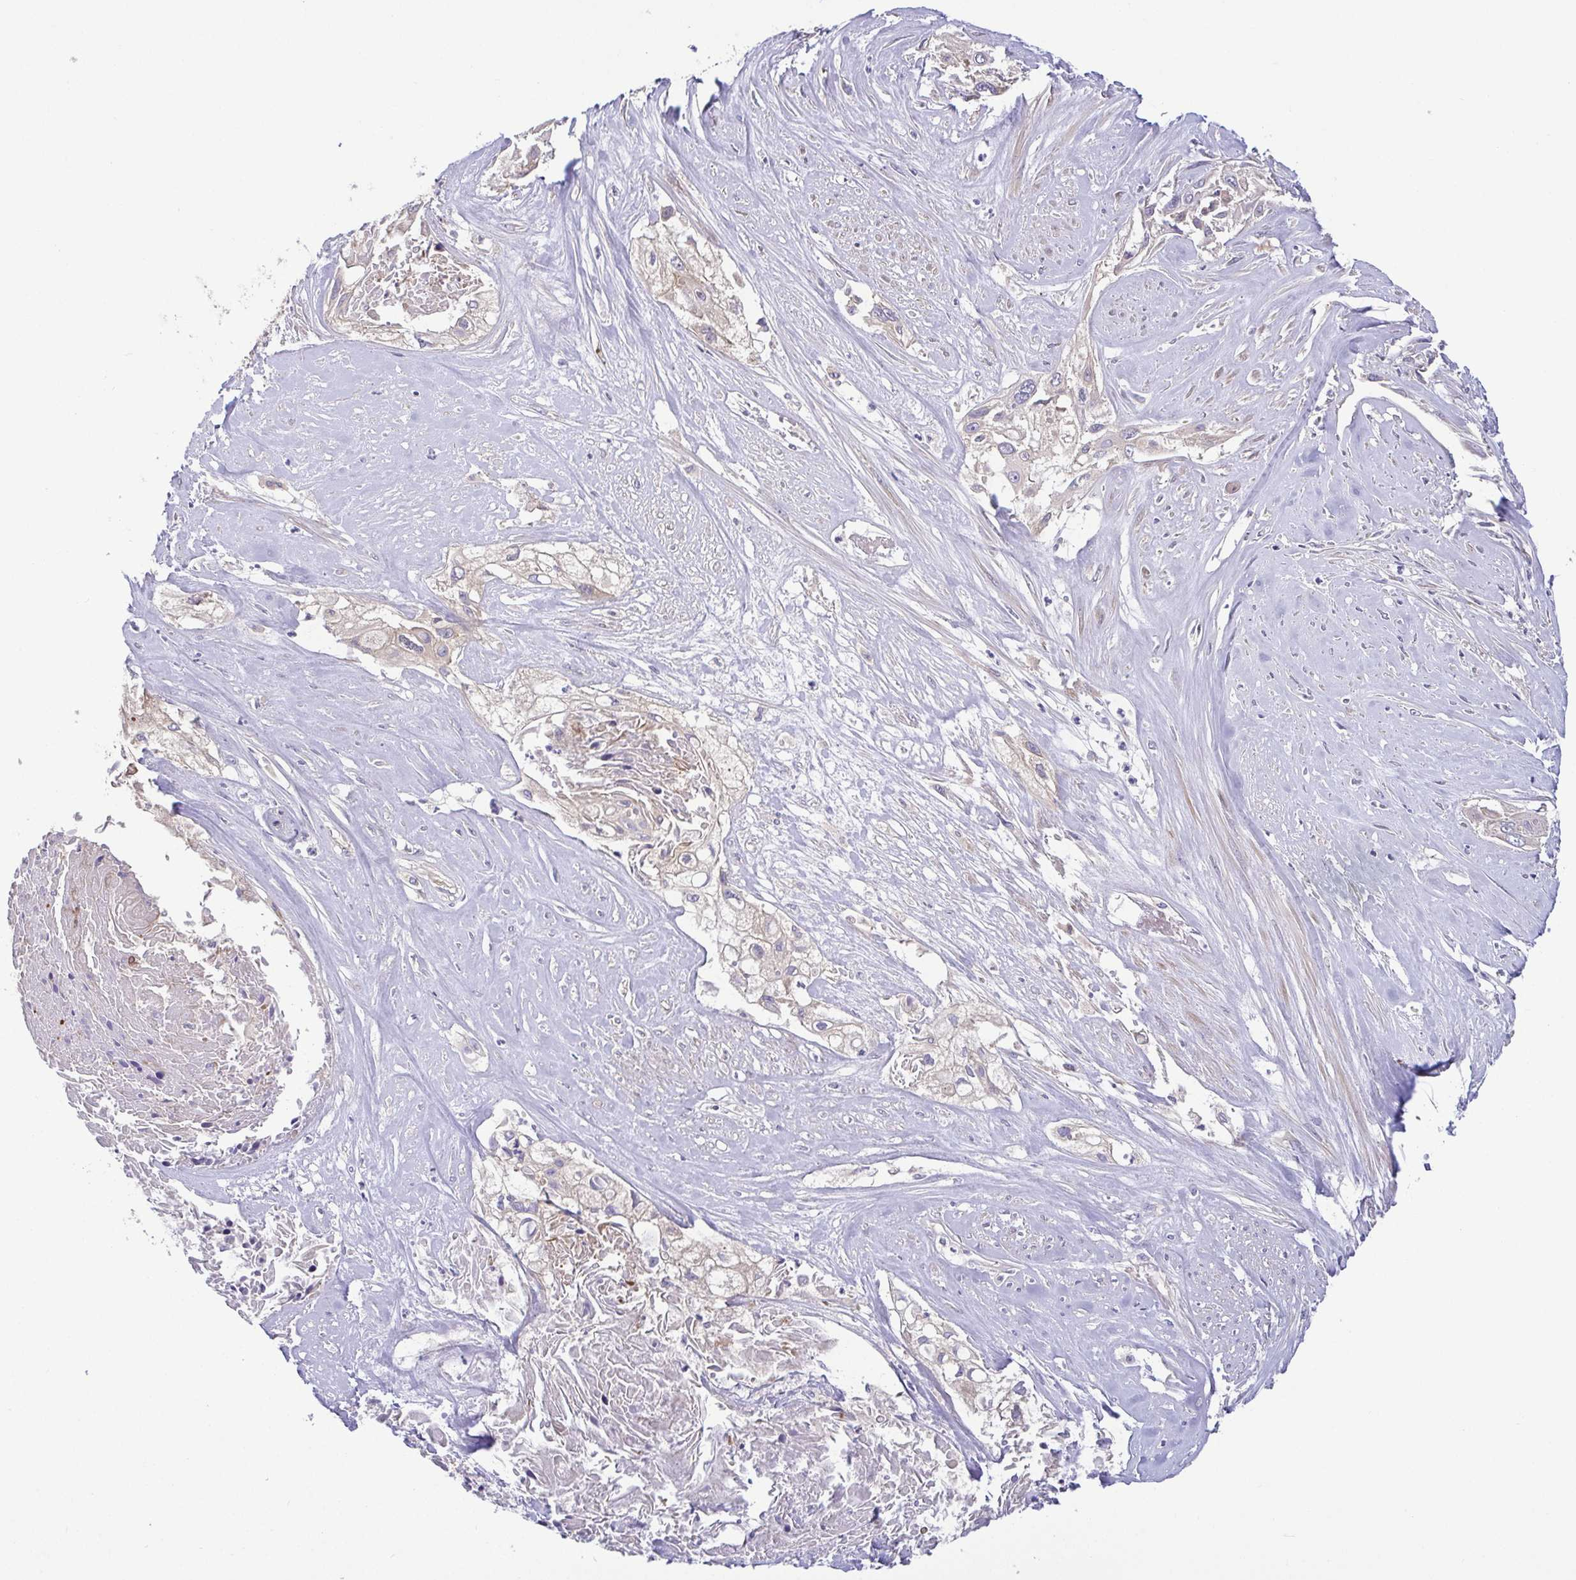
{"staining": {"intensity": "negative", "quantity": "none", "location": "none"}, "tissue": "cervical cancer", "cell_type": "Tumor cells", "image_type": "cancer", "snomed": [{"axis": "morphology", "description": "Squamous cell carcinoma, NOS"}, {"axis": "topography", "description": "Cervix"}], "caption": "Immunohistochemical staining of cervical squamous cell carcinoma reveals no significant positivity in tumor cells.", "gene": "LMF2", "patient": {"sex": "female", "age": 49}}